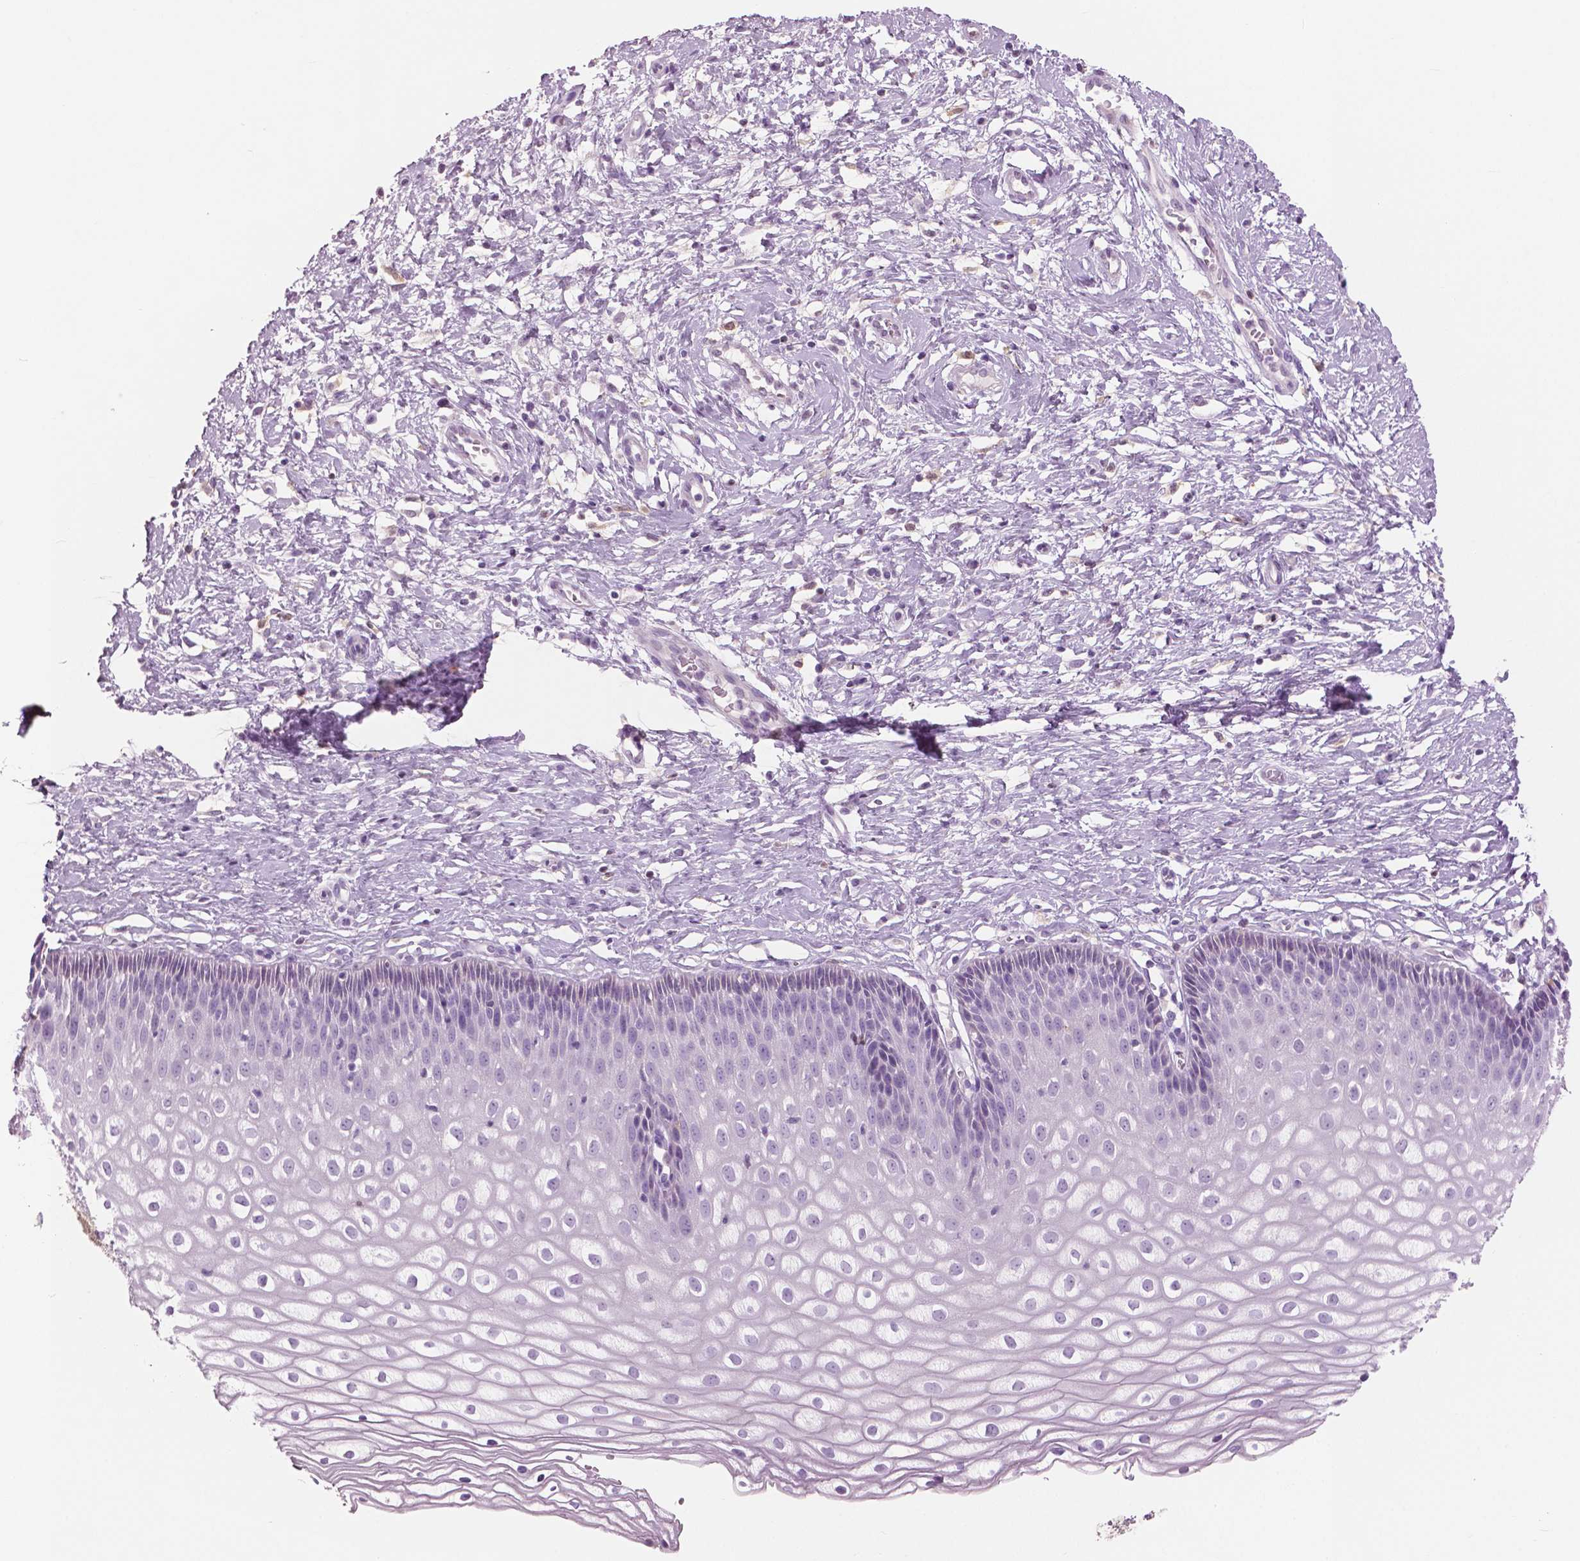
{"staining": {"intensity": "weak", "quantity": "<25%", "location": "cytoplasmic/membranous"}, "tissue": "cervix", "cell_type": "Glandular cells", "image_type": "normal", "snomed": [{"axis": "morphology", "description": "Normal tissue, NOS"}, {"axis": "topography", "description": "Cervix"}], "caption": "Histopathology image shows no protein staining in glandular cells of normal cervix.", "gene": "GALM", "patient": {"sex": "female", "age": 36}}